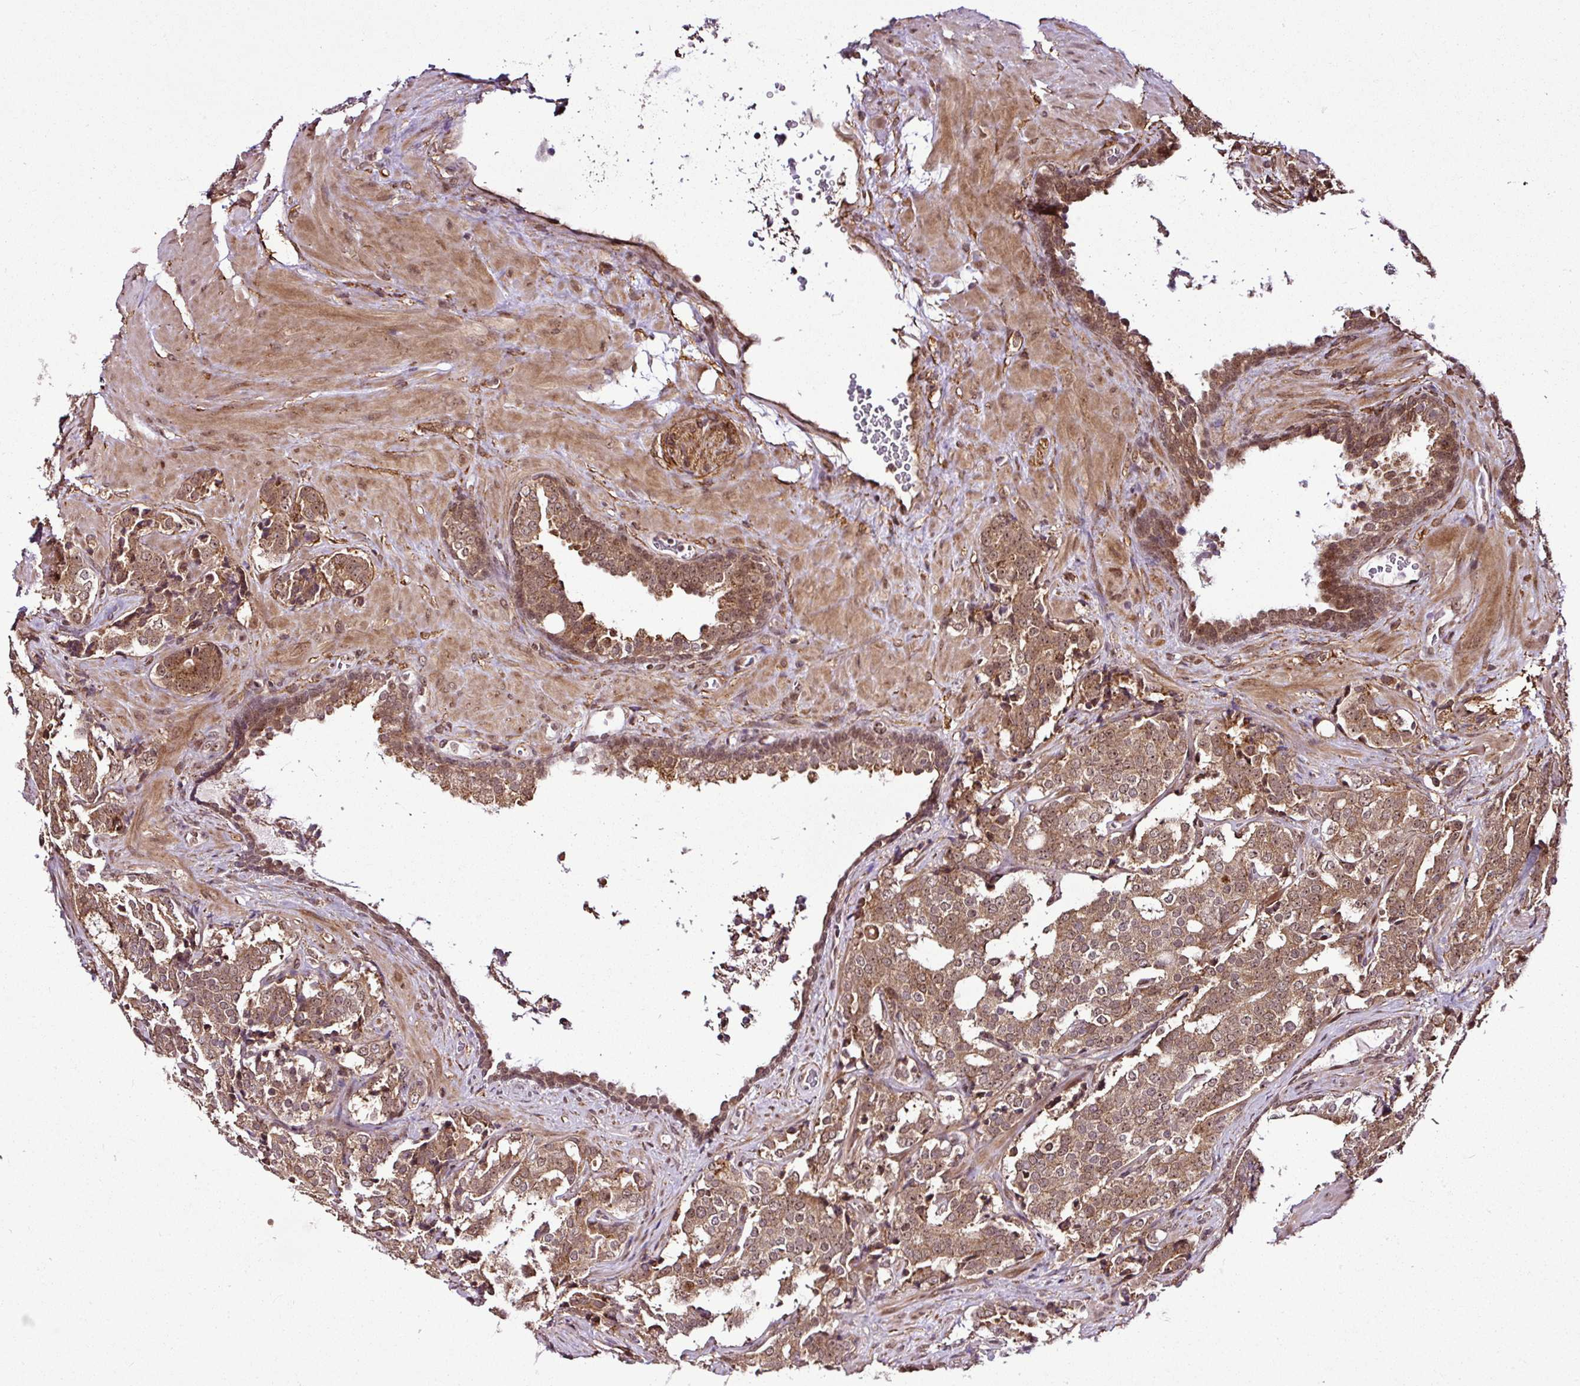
{"staining": {"intensity": "moderate", "quantity": ">75%", "location": "cytoplasmic/membranous,nuclear"}, "tissue": "prostate cancer", "cell_type": "Tumor cells", "image_type": "cancer", "snomed": [{"axis": "morphology", "description": "Adenocarcinoma, High grade"}, {"axis": "topography", "description": "Prostate"}], "caption": "Prostate high-grade adenocarcinoma was stained to show a protein in brown. There is medium levels of moderate cytoplasmic/membranous and nuclear staining in approximately >75% of tumor cells.", "gene": "FAM153A", "patient": {"sex": "male", "age": 63}}